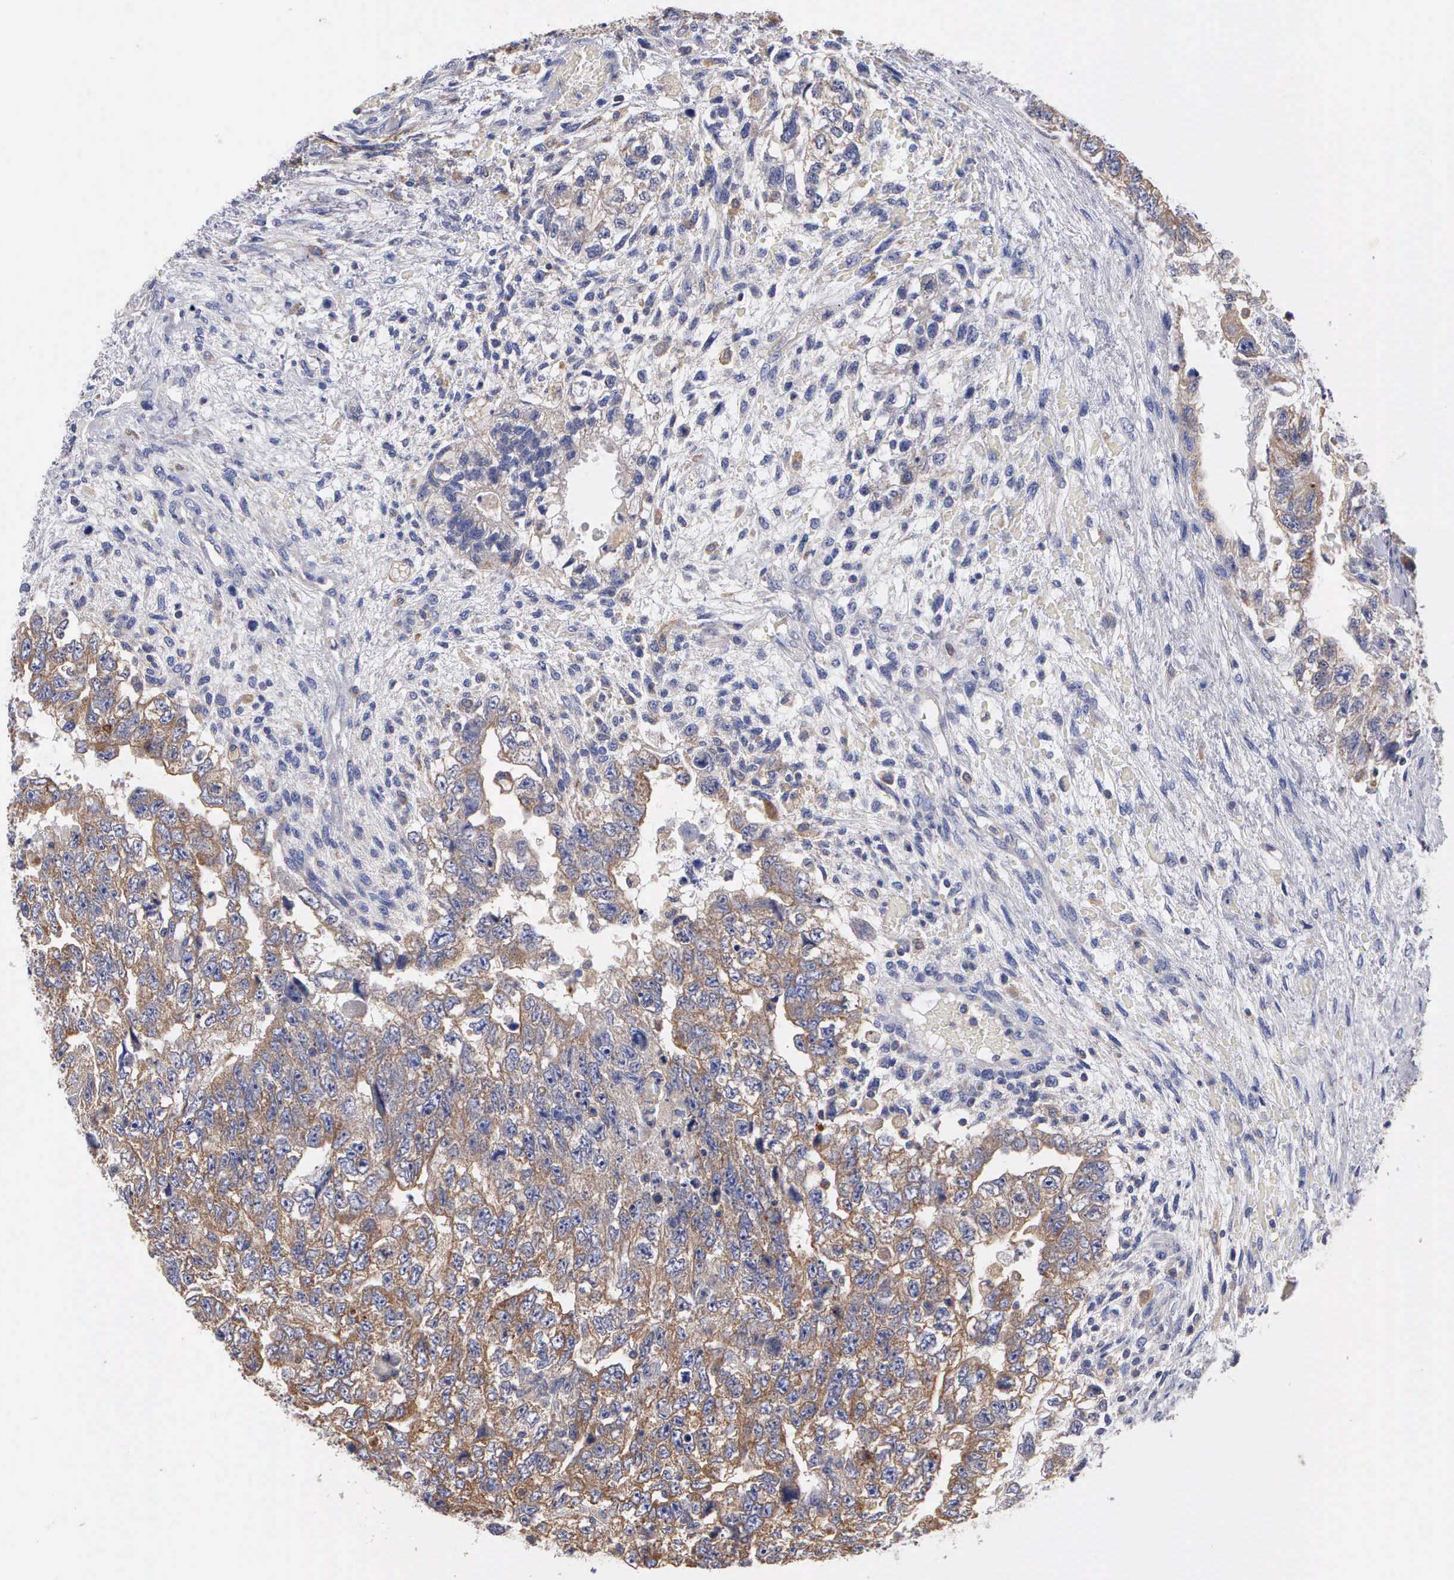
{"staining": {"intensity": "weak", "quantity": "25%-75%", "location": "cytoplasmic/membranous"}, "tissue": "testis cancer", "cell_type": "Tumor cells", "image_type": "cancer", "snomed": [{"axis": "morphology", "description": "Carcinoma, Embryonal, NOS"}, {"axis": "topography", "description": "Testis"}], "caption": "This histopathology image exhibits immunohistochemistry staining of testis embryonal carcinoma, with low weak cytoplasmic/membranous expression in about 25%-75% of tumor cells.", "gene": "PTGS2", "patient": {"sex": "male", "age": 36}}